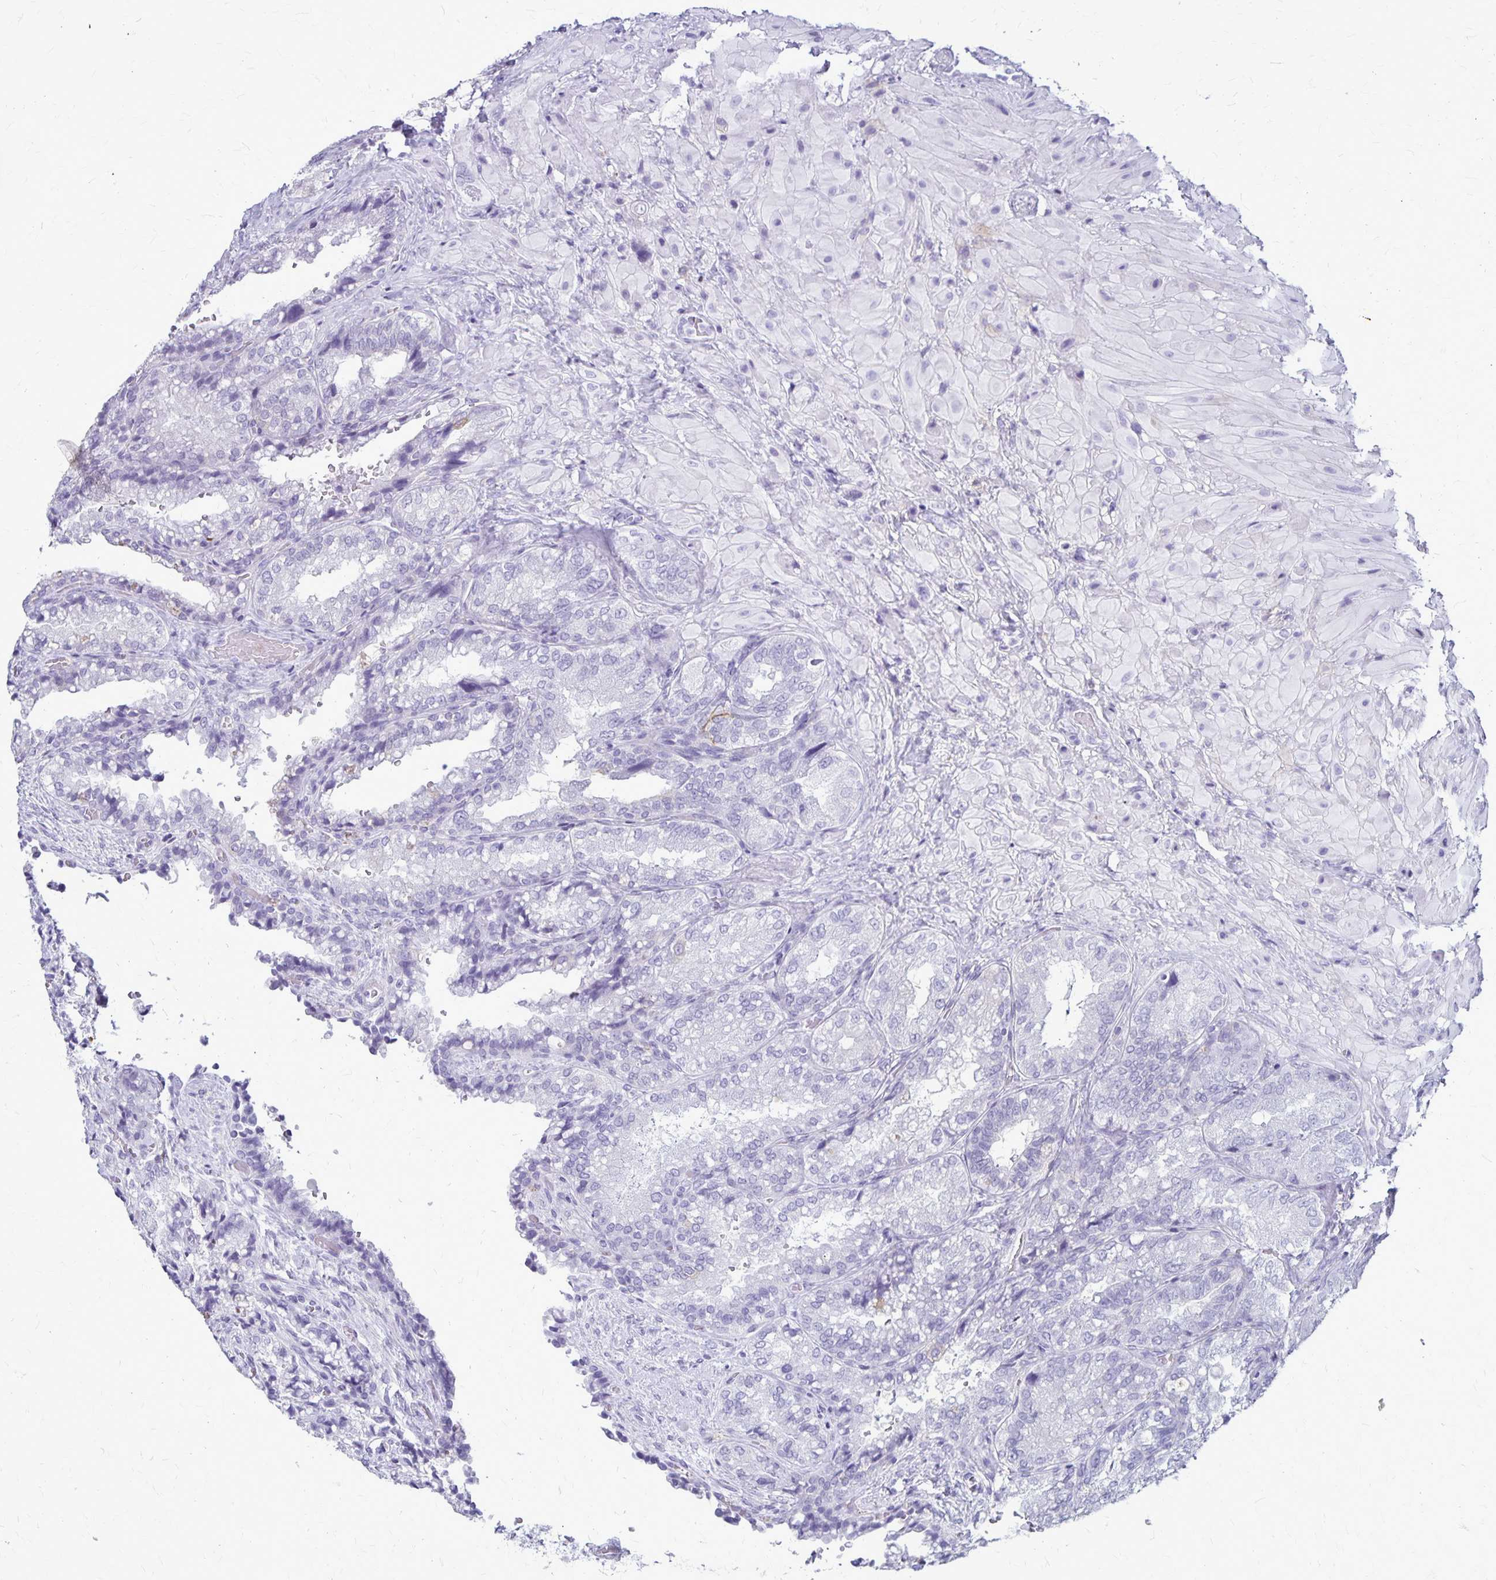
{"staining": {"intensity": "negative", "quantity": "none", "location": "none"}, "tissue": "seminal vesicle", "cell_type": "Glandular cells", "image_type": "normal", "snomed": [{"axis": "morphology", "description": "Normal tissue, NOS"}, {"axis": "topography", "description": "Seminal veicle"}], "caption": "There is no significant positivity in glandular cells of seminal vesicle.", "gene": "RTN1", "patient": {"sex": "male", "age": 57}}